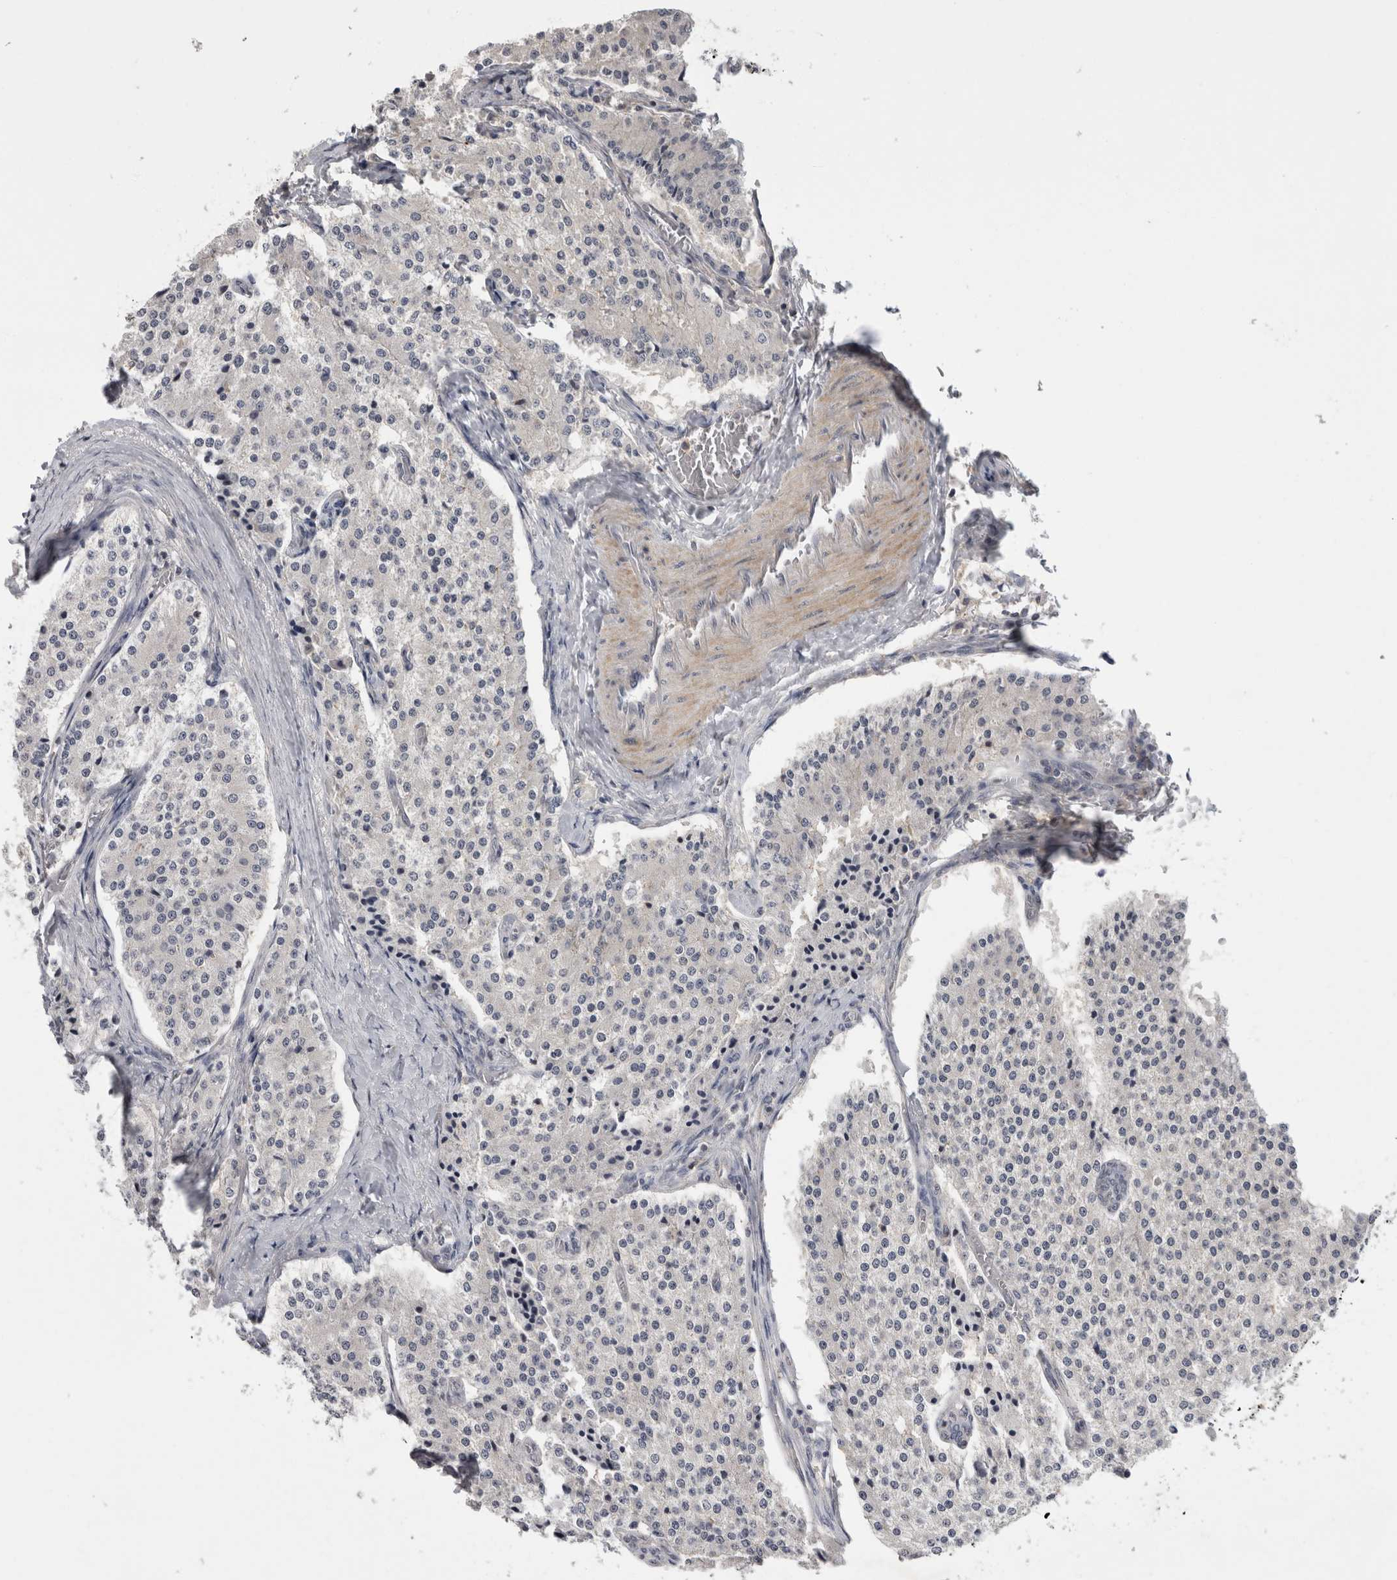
{"staining": {"intensity": "negative", "quantity": "none", "location": "none"}, "tissue": "carcinoid", "cell_type": "Tumor cells", "image_type": "cancer", "snomed": [{"axis": "morphology", "description": "Carcinoid, malignant, NOS"}, {"axis": "topography", "description": "Colon"}], "caption": "This is a histopathology image of immunohistochemistry (IHC) staining of carcinoid, which shows no positivity in tumor cells.", "gene": "RBM28", "patient": {"sex": "female", "age": 52}}